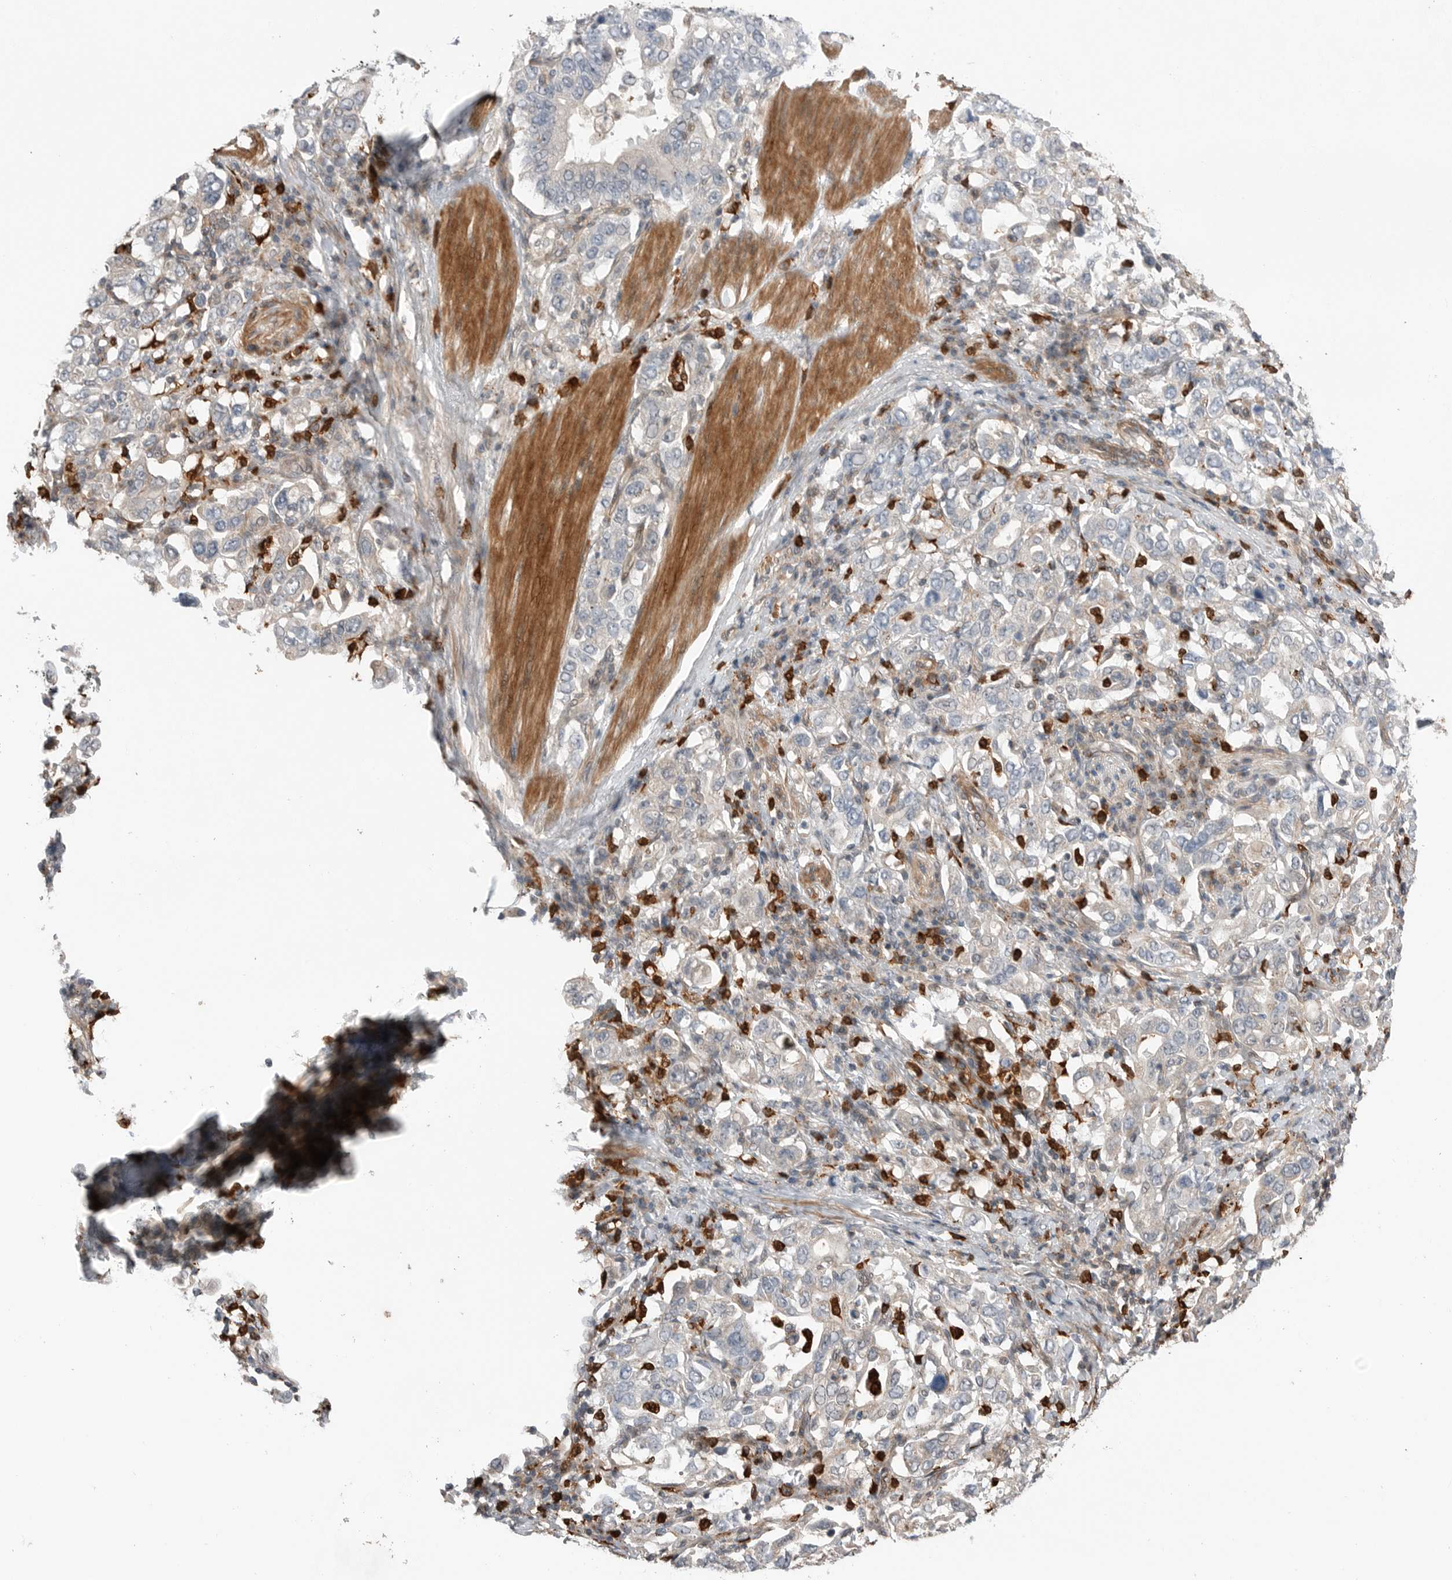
{"staining": {"intensity": "negative", "quantity": "none", "location": "none"}, "tissue": "stomach cancer", "cell_type": "Tumor cells", "image_type": "cancer", "snomed": [{"axis": "morphology", "description": "Adenocarcinoma, NOS"}, {"axis": "topography", "description": "Stomach, upper"}], "caption": "The immunohistochemistry (IHC) histopathology image has no significant positivity in tumor cells of stomach cancer tissue.", "gene": "PEAK1", "patient": {"sex": "male", "age": 62}}